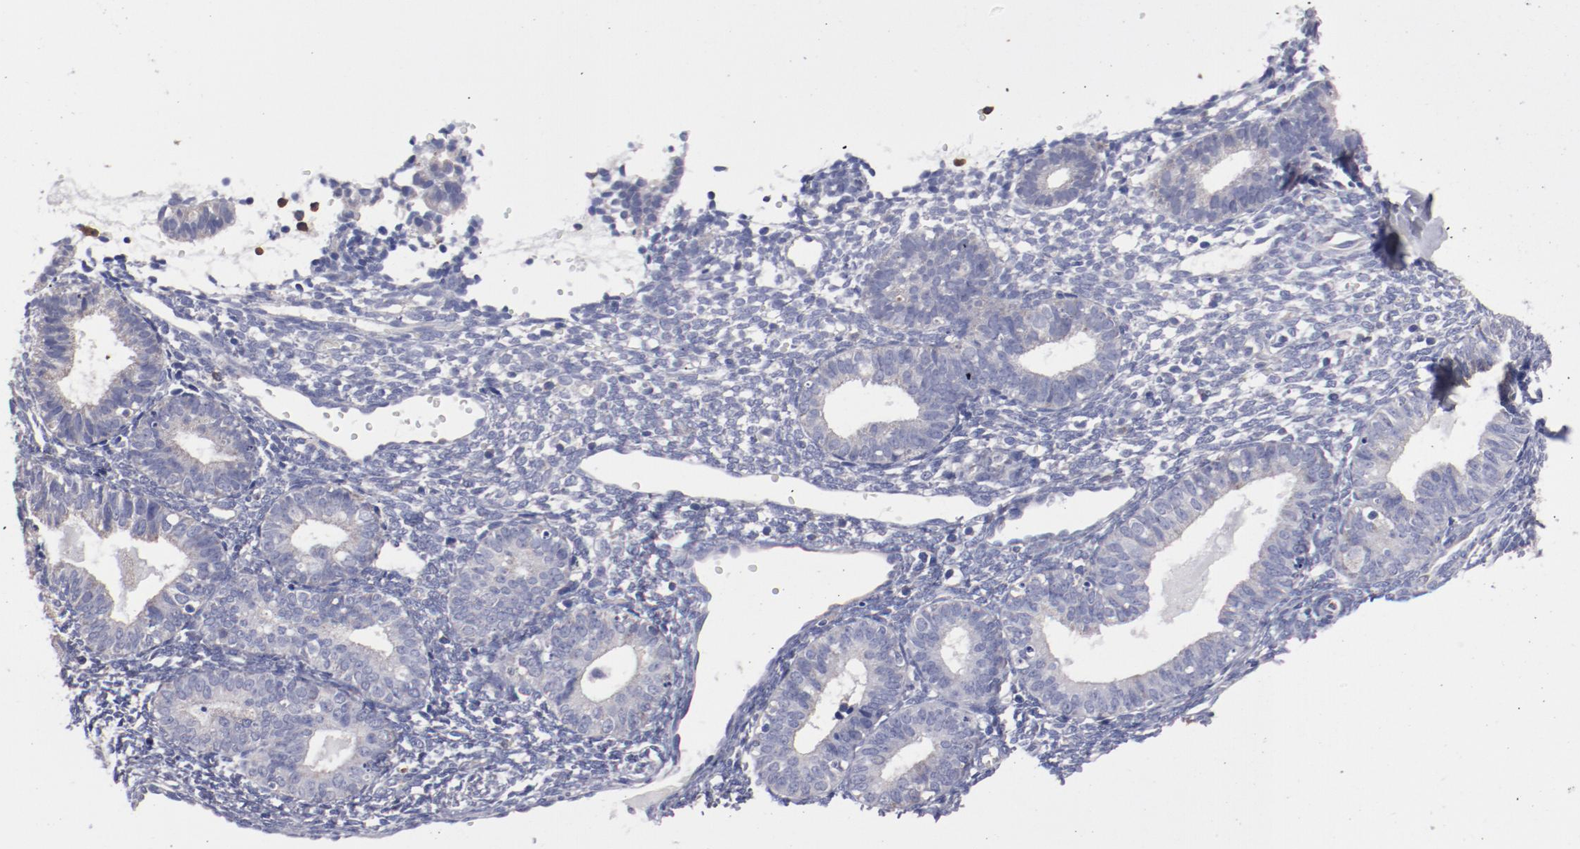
{"staining": {"intensity": "weak", "quantity": "25%-75%", "location": "cytoplasmic/membranous"}, "tissue": "endometrium", "cell_type": "Cells in endometrial stroma", "image_type": "normal", "snomed": [{"axis": "morphology", "description": "Normal tissue, NOS"}, {"axis": "topography", "description": "Endometrium"}], "caption": "High-magnification brightfield microscopy of benign endometrium stained with DAB (brown) and counterstained with hematoxylin (blue). cells in endometrial stroma exhibit weak cytoplasmic/membranous staining is seen in approximately25%-75% of cells. Immunohistochemistry (ihc) stains the protein of interest in brown and the nuclei are stained blue.", "gene": "FGR", "patient": {"sex": "female", "age": 61}}